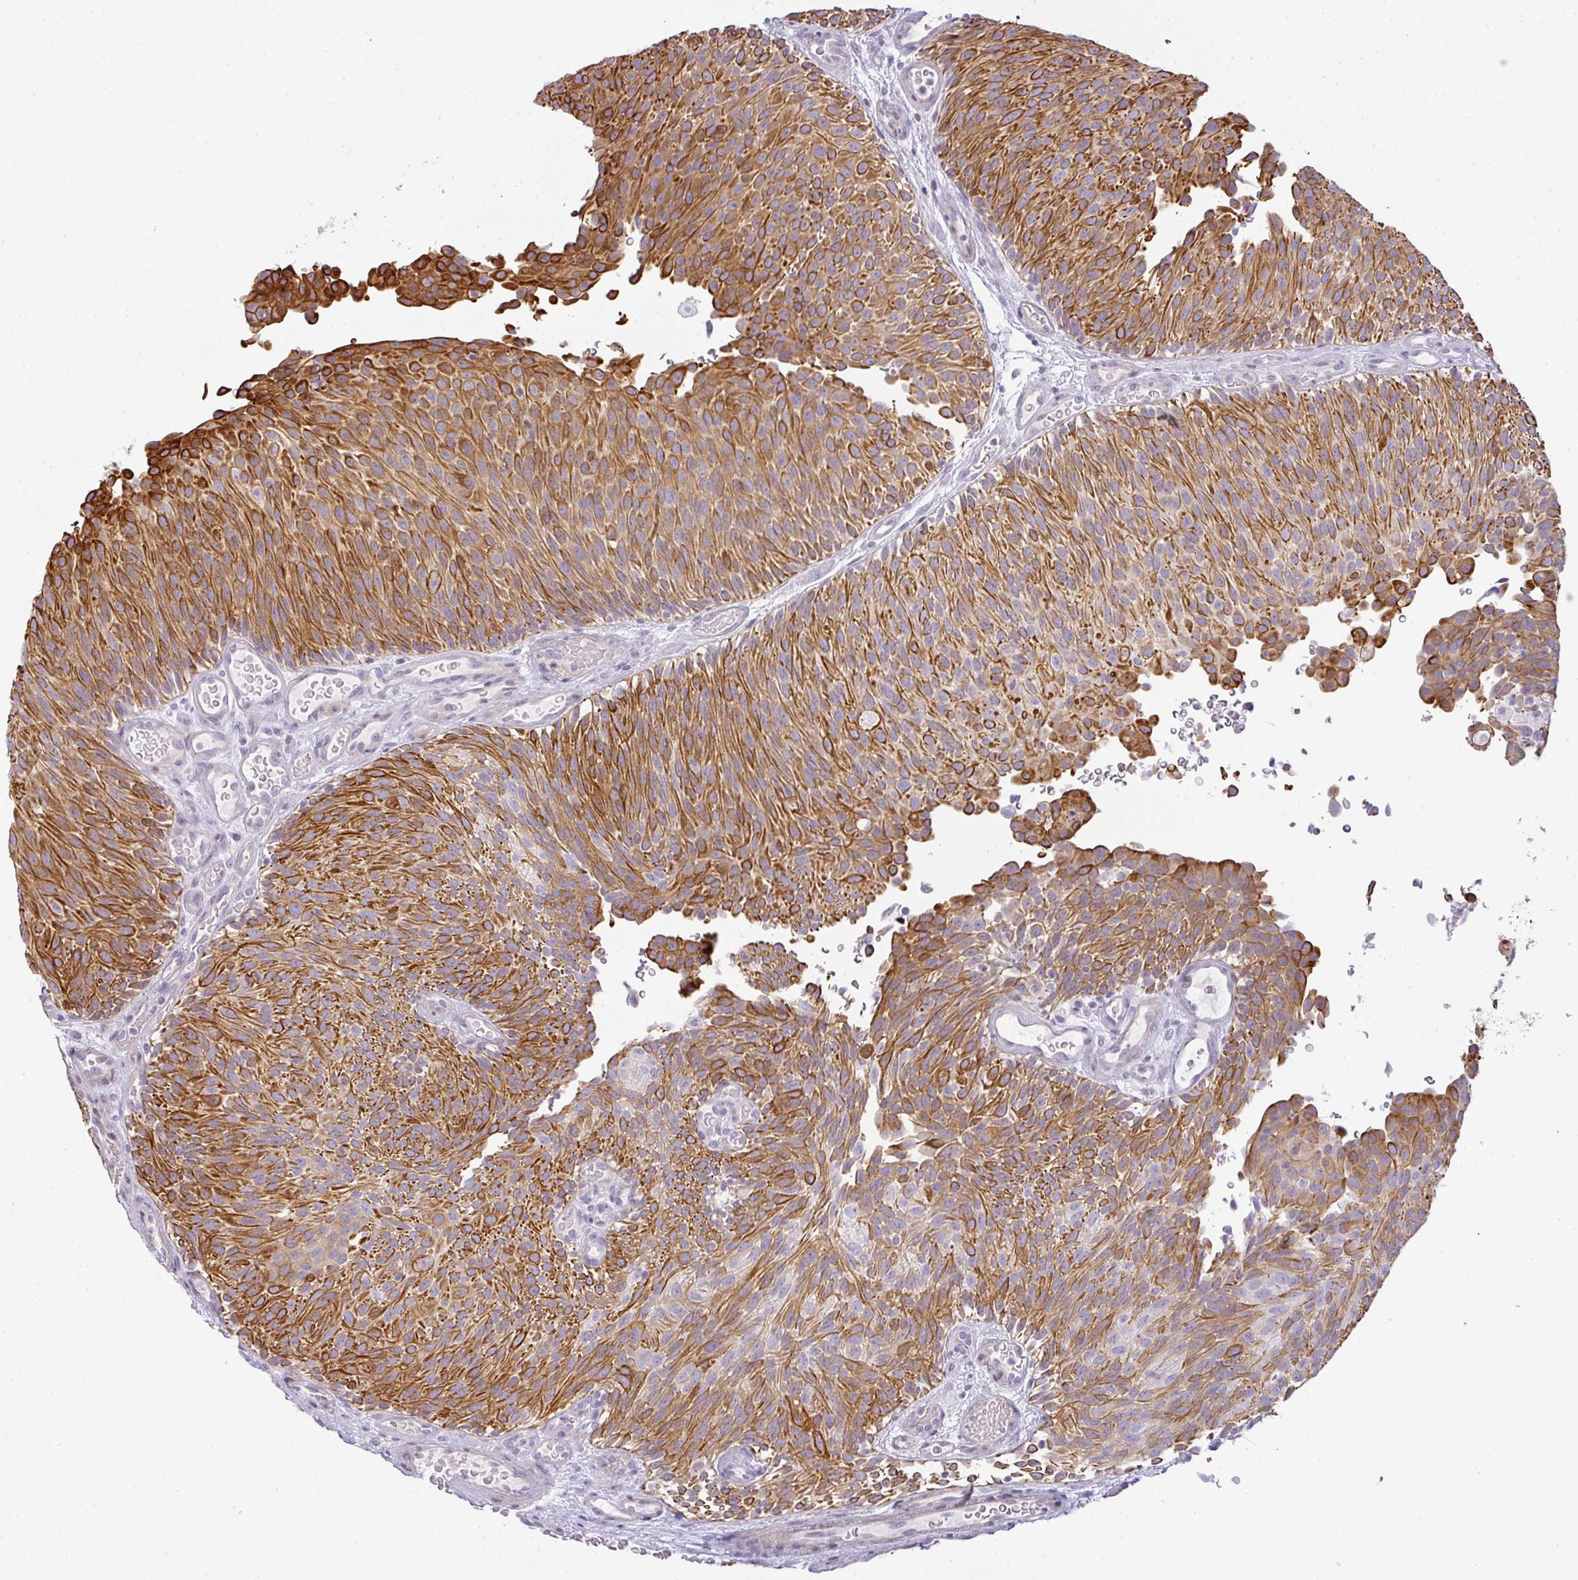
{"staining": {"intensity": "strong", "quantity": ">75%", "location": "cytoplasmic/membranous"}, "tissue": "urothelial cancer", "cell_type": "Tumor cells", "image_type": "cancer", "snomed": [{"axis": "morphology", "description": "Urothelial carcinoma, Low grade"}, {"axis": "topography", "description": "Urinary bladder"}], "caption": "A photomicrograph of urothelial cancer stained for a protein shows strong cytoplasmic/membranous brown staining in tumor cells.", "gene": "SIRPB2", "patient": {"sex": "male", "age": 78}}